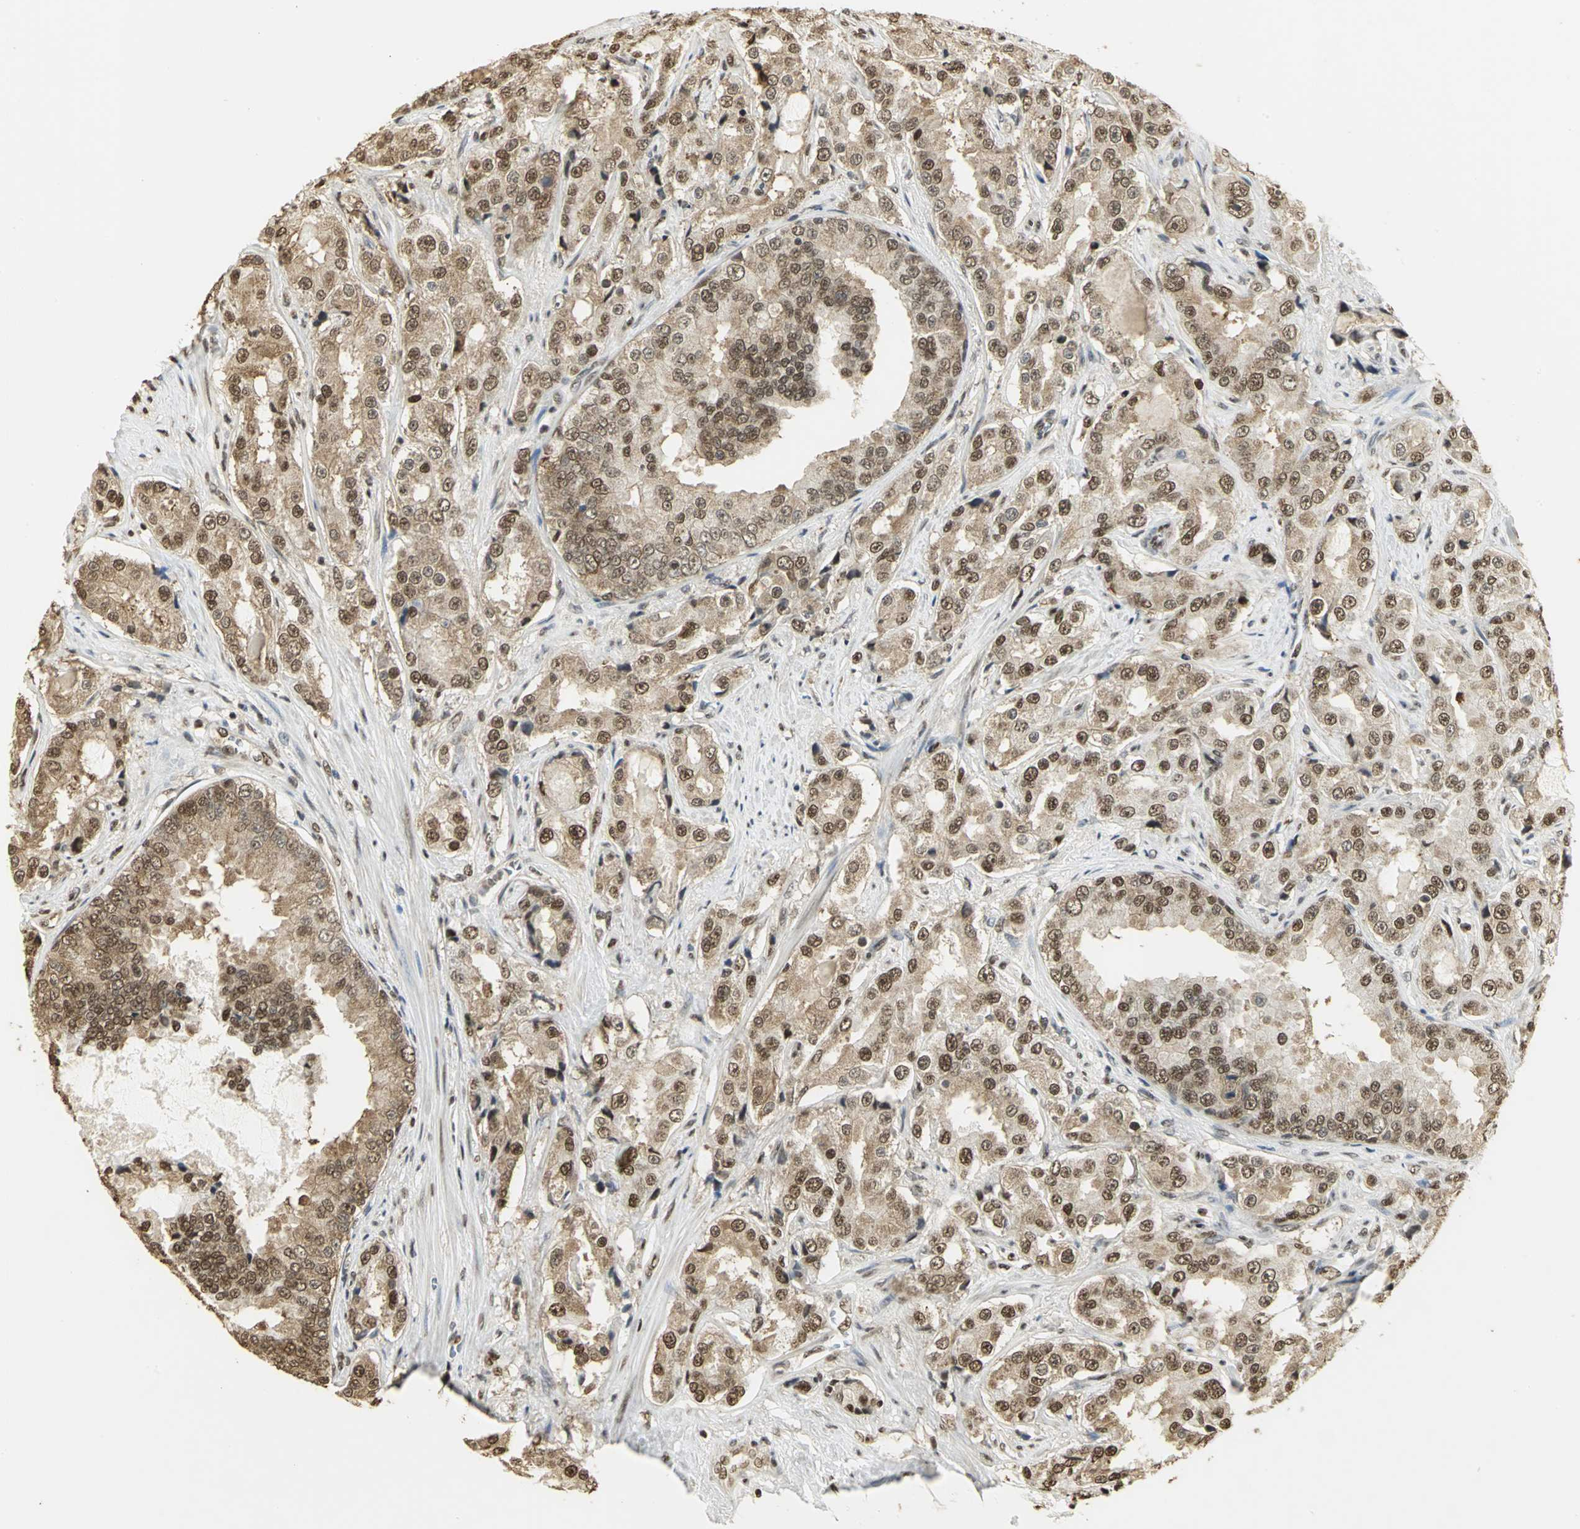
{"staining": {"intensity": "moderate", "quantity": ">75%", "location": "cytoplasmic/membranous,nuclear"}, "tissue": "prostate cancer", "cell_type": "Tumor cells", "image_type": "cancer", "snomed": [{"axis": "morphology", "description": "Adenocarcinoma, High grade"}, {"axis": "topography", "description": "Prostate"}], "caption": "Immunohistochemical staining of prostate cancer reveals moderate cytoplasmic/membranous and nuclear protein positivity in about >75% of tumor cells.", "gene": "SET", "patient": {"sex": "male", "age": 73}}